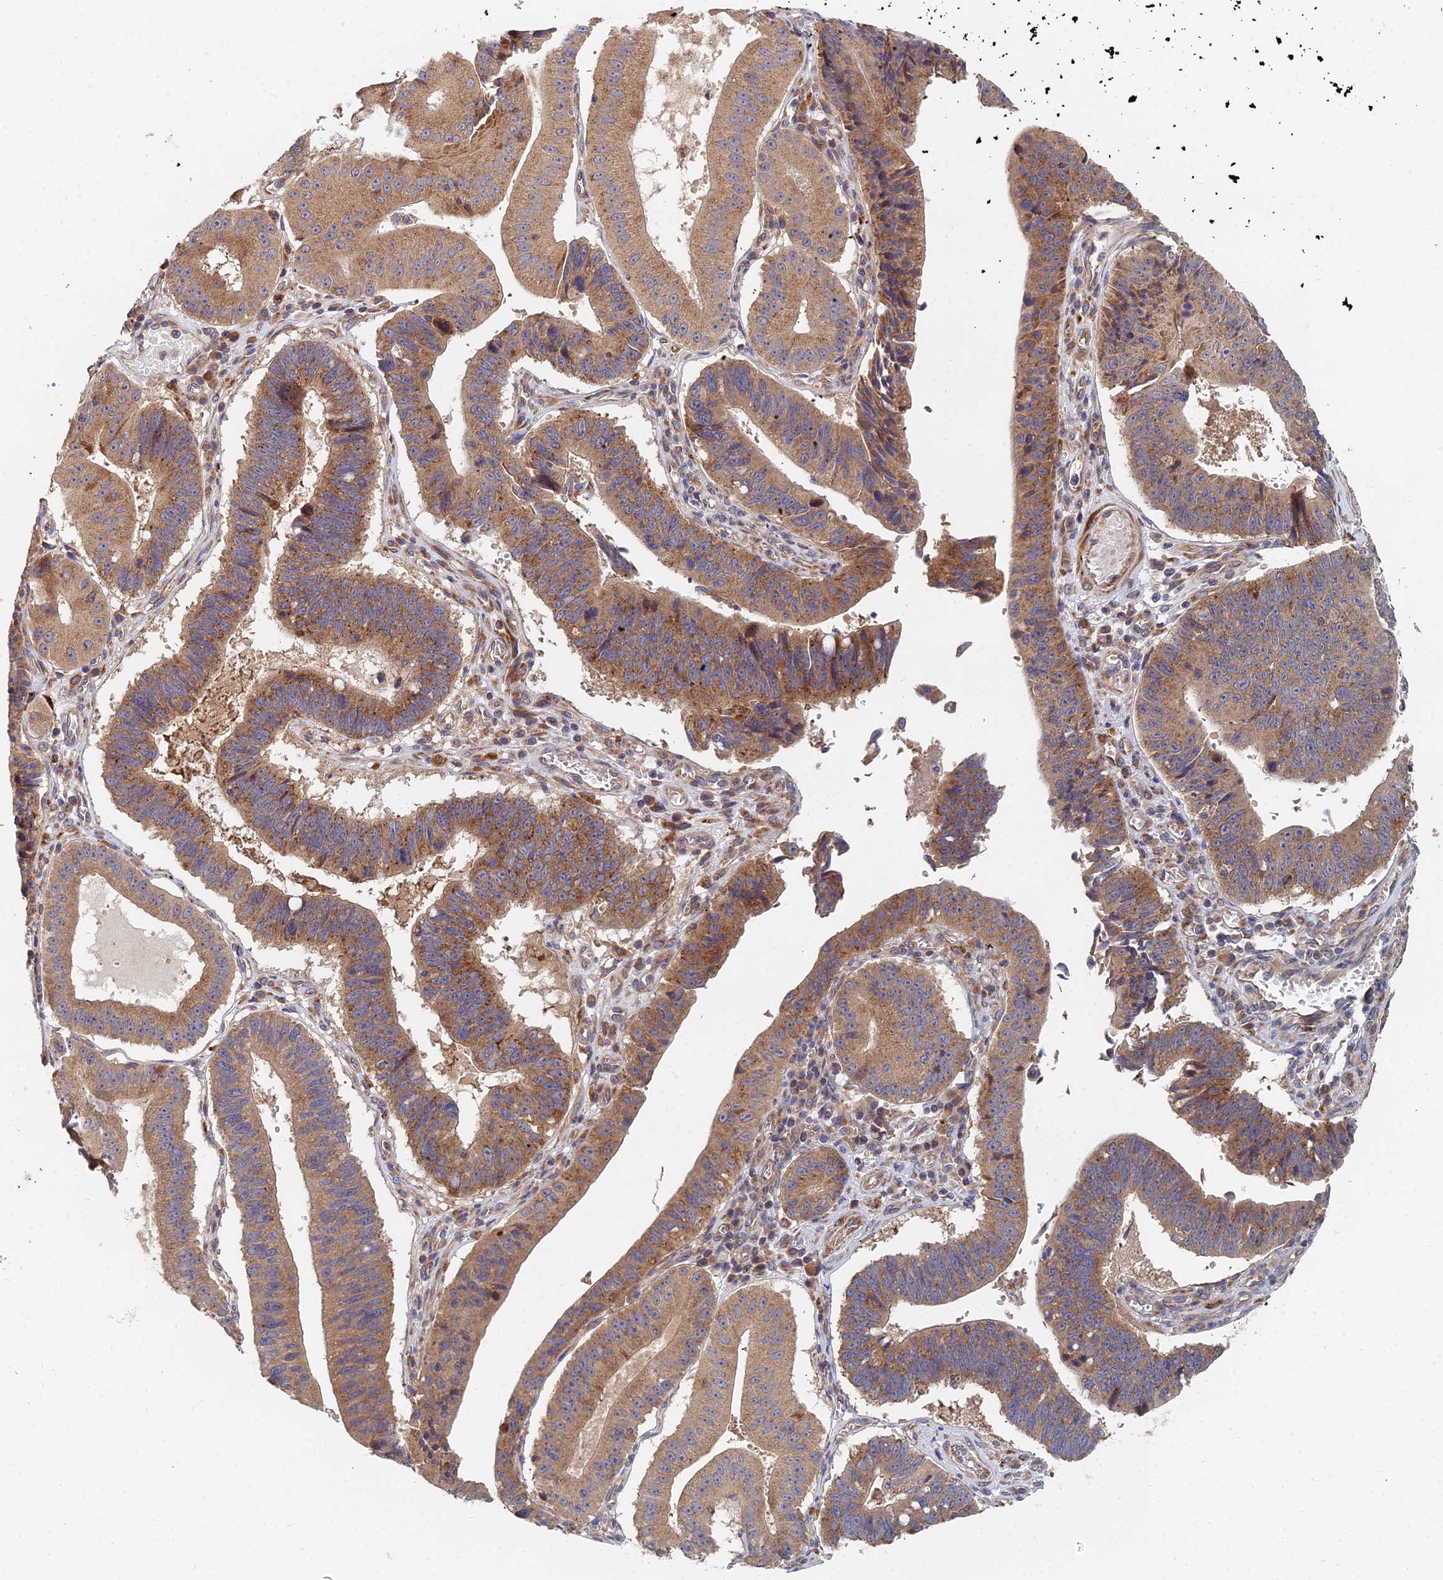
{"staining": {"intensity": "moderate", "quantity": ">75%", "location": "cytoplasmic/membranous"}, "tissue": "stomach cancer", "cell_type": "Tumor cells", "image_type": "cancer", "snomed": [{"axis": "morphology", "description": "Adenocarcinoma, NOS"}, {"axis": "topography", "description": "Stomach"}], "caption": "Tumor cells demonstrate medium levels of moderate cytoplasmic/membranous positivity in about >75% of cells in human adenocarcinoma (stomach).", "gene": "CCZ1", "patient": {"sex": "male", "age": 59}}